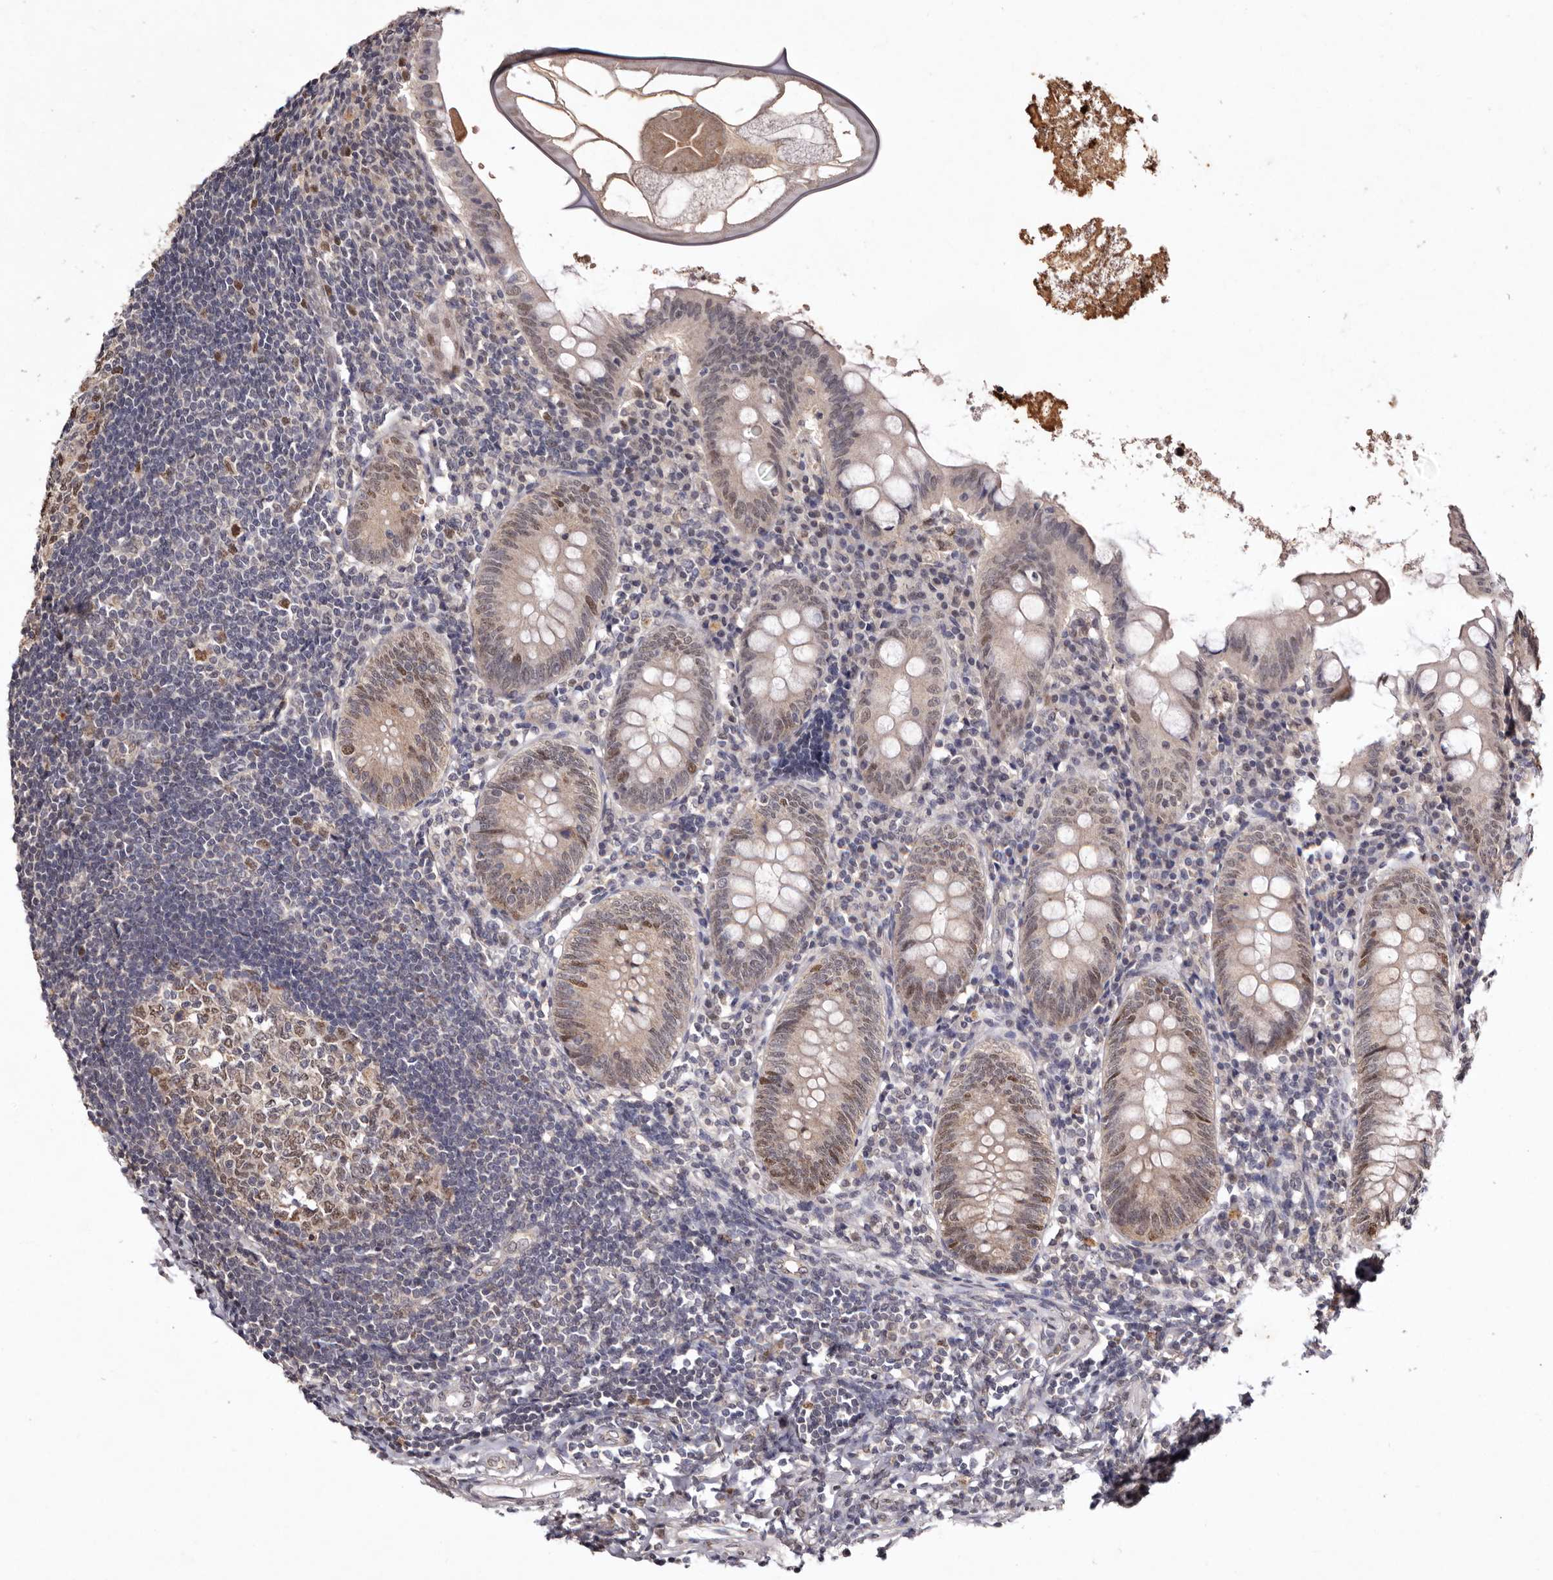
{"staining": {"intensity": "weak", "quantity": "25%-75%", "location": "nuclear"}, "tissue": "appendix", "cell_type": "Glandular cells", "image_type": "normal", "snomed": [{"axis": "morphology", "description": "Normal tissue, NOS"}, {"axis": "topography", "description": "Appendix"}], "caption": "High-magnification brightfield microscopy of benign appendix stained with DAB (3,3'-diaminobenzidine) (brown) and counterstained with hematoxylin (blue). glandular cells exhibit weak nuclear expression is appreciated in approximately25%-75% of cells. Ihc stains the protein in brown and the nuclei are stained blue.", "gene": "NOTCH1", "patient": {"sex": "female", "age": 54}}